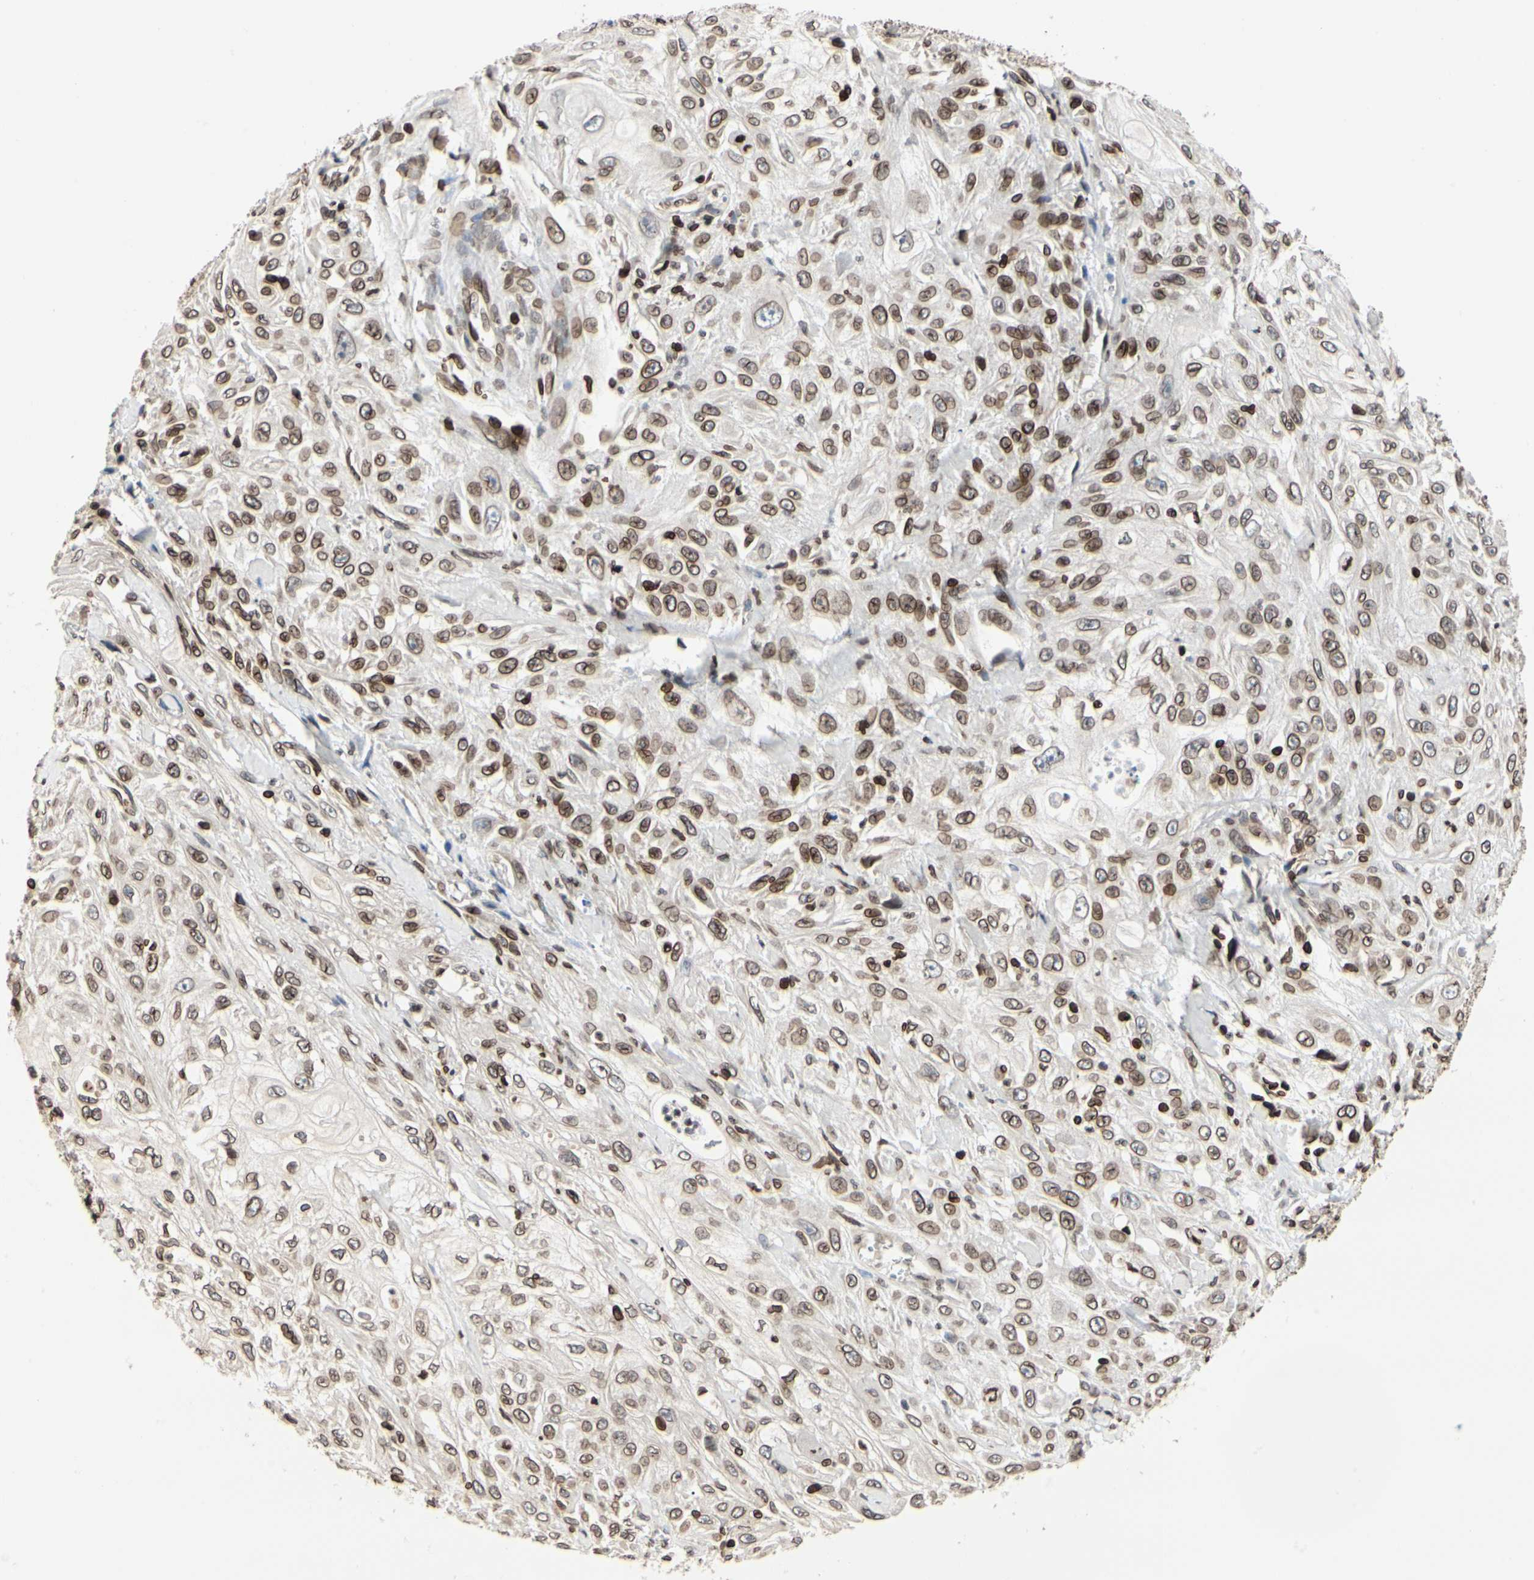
{"staining": {"intensity": "moderate", "quantity": ">75%", "location": "cytoplasmic/membranous,nuclear"}, "tissue": "skin cancer", "cell_type": "Tumor cells", "image_type": "cancer", "snomed": [{"axis": "morphology", "description": "Squamous cell carcinoma, NOS"}, {"axis": "morphology", "description": "Squamous cell carcinoma, metastatic, NOS"}, {"axis": "topography", "description": "Skin"}, {"axis": "topography", "description": "Lymph node"}], "caption": "Immunohistochemistry micrograph of neoplastic tissue: human skin cancer (squamous cell carcinoma) stained using immunohistochemistry reveals medium levels of moderate protein expression localized specifically in the cytoplasmic/membranous and nuclear of tumor cells, appearing as a cytoplasmic/membranous and nuclear brown color.", "gene": "TMPO", "patient": {"sex": "male", "age": 75}}